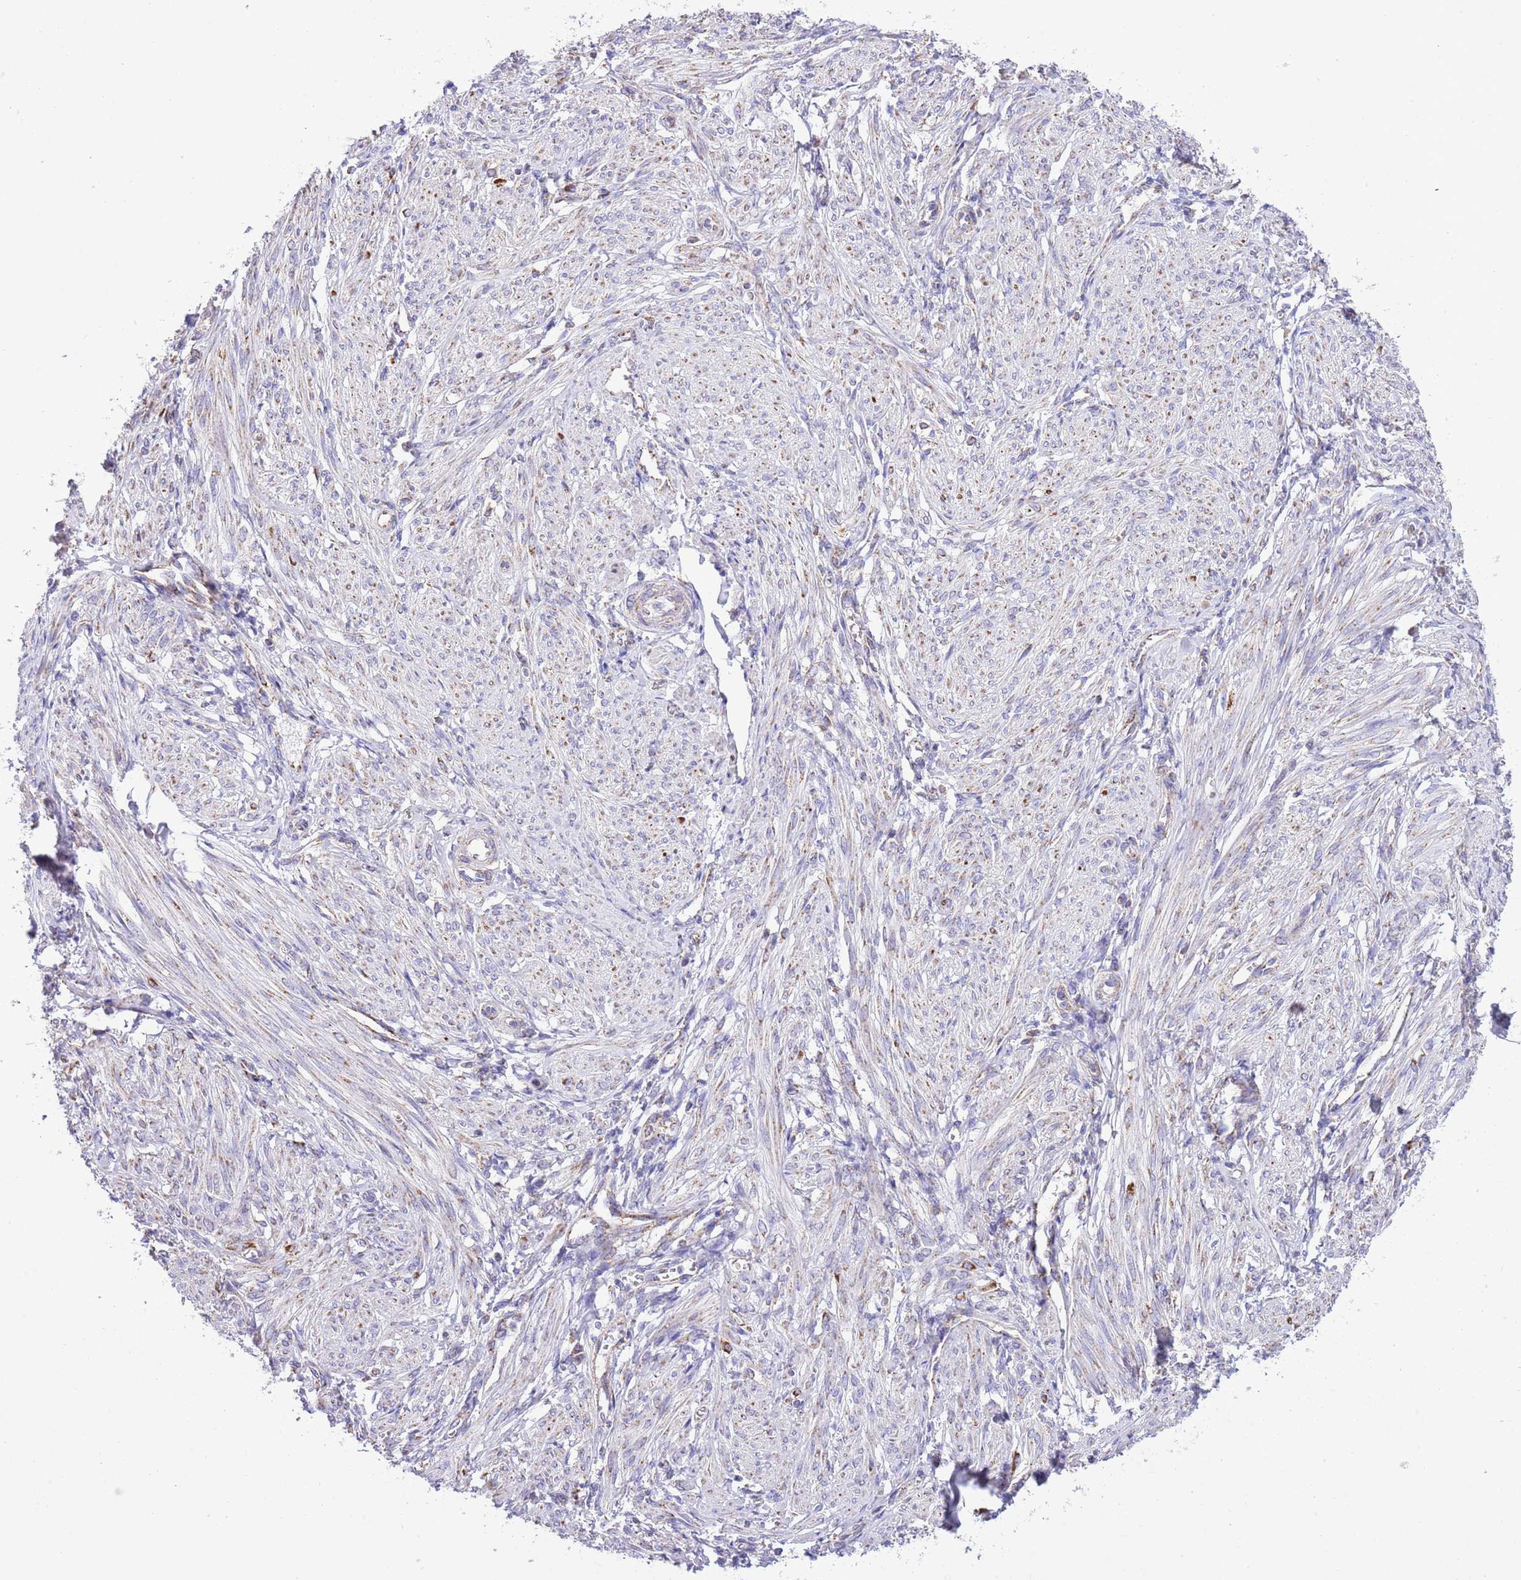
{"staining": {"intensity": "weak", "quantity": "<25%", "location": "cytoplasmic/membranous"}, "tissue": "smooth muscle", "cell_type": "Smooth muscle cells", "image_type": "normal", "snomed": [{"axis": "morphology", "description": "Normal tissue, NOS"}, {"axis": "topography", "description": "Smooth muscle"}], "caption": "There is no significant positivity in smooth muscle cells of smooth muscle.", "gene": "TEKTIP1", "patient": {"sex": "female", "age": 39}}